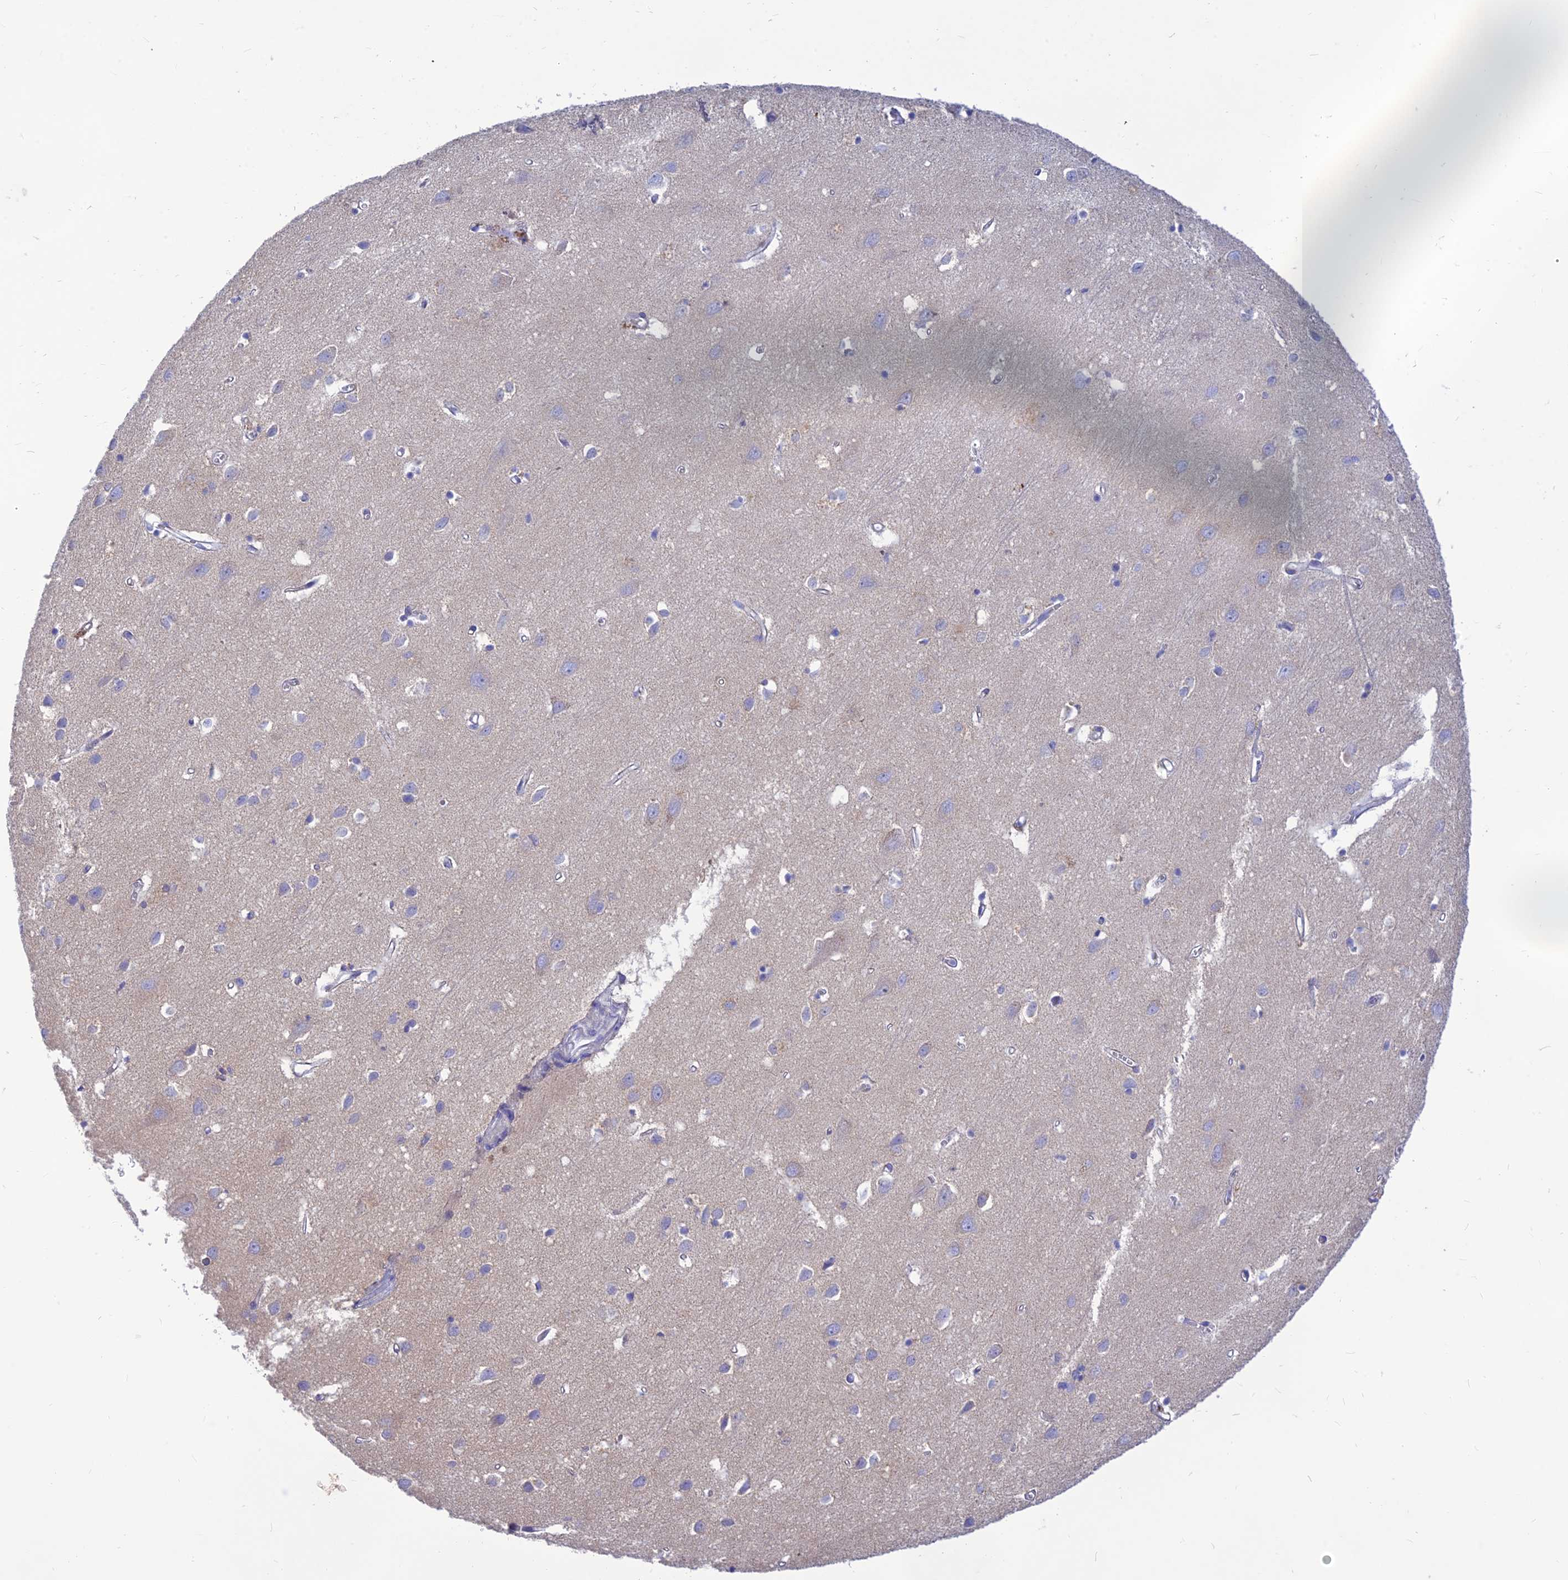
{"staining": {"intensity": "negative", "quantity": "none", "location": "none"}, "tissue": "cerebral cortex", "cell_type": "Endothelial cells", "image_type": "normal", "snomed": [{"axis": "morphology", "description": "Normal tissue, NOS"}, {"axis": "topography", "description": "Cerebral cortex"}], "caption": "Immunohistochemistry (IHC) histopathology image of normal cerebral cortex: human cerebral cortex stained with DAB (3,3'-diaminobenzidine) demonstrates no significant protein expression in endothelial cells. (DAB IHC visualized using brightfield microscopy, high magnification).", "gene": "TMEM30B", "patient": {"sex": "female", "age": 64}}